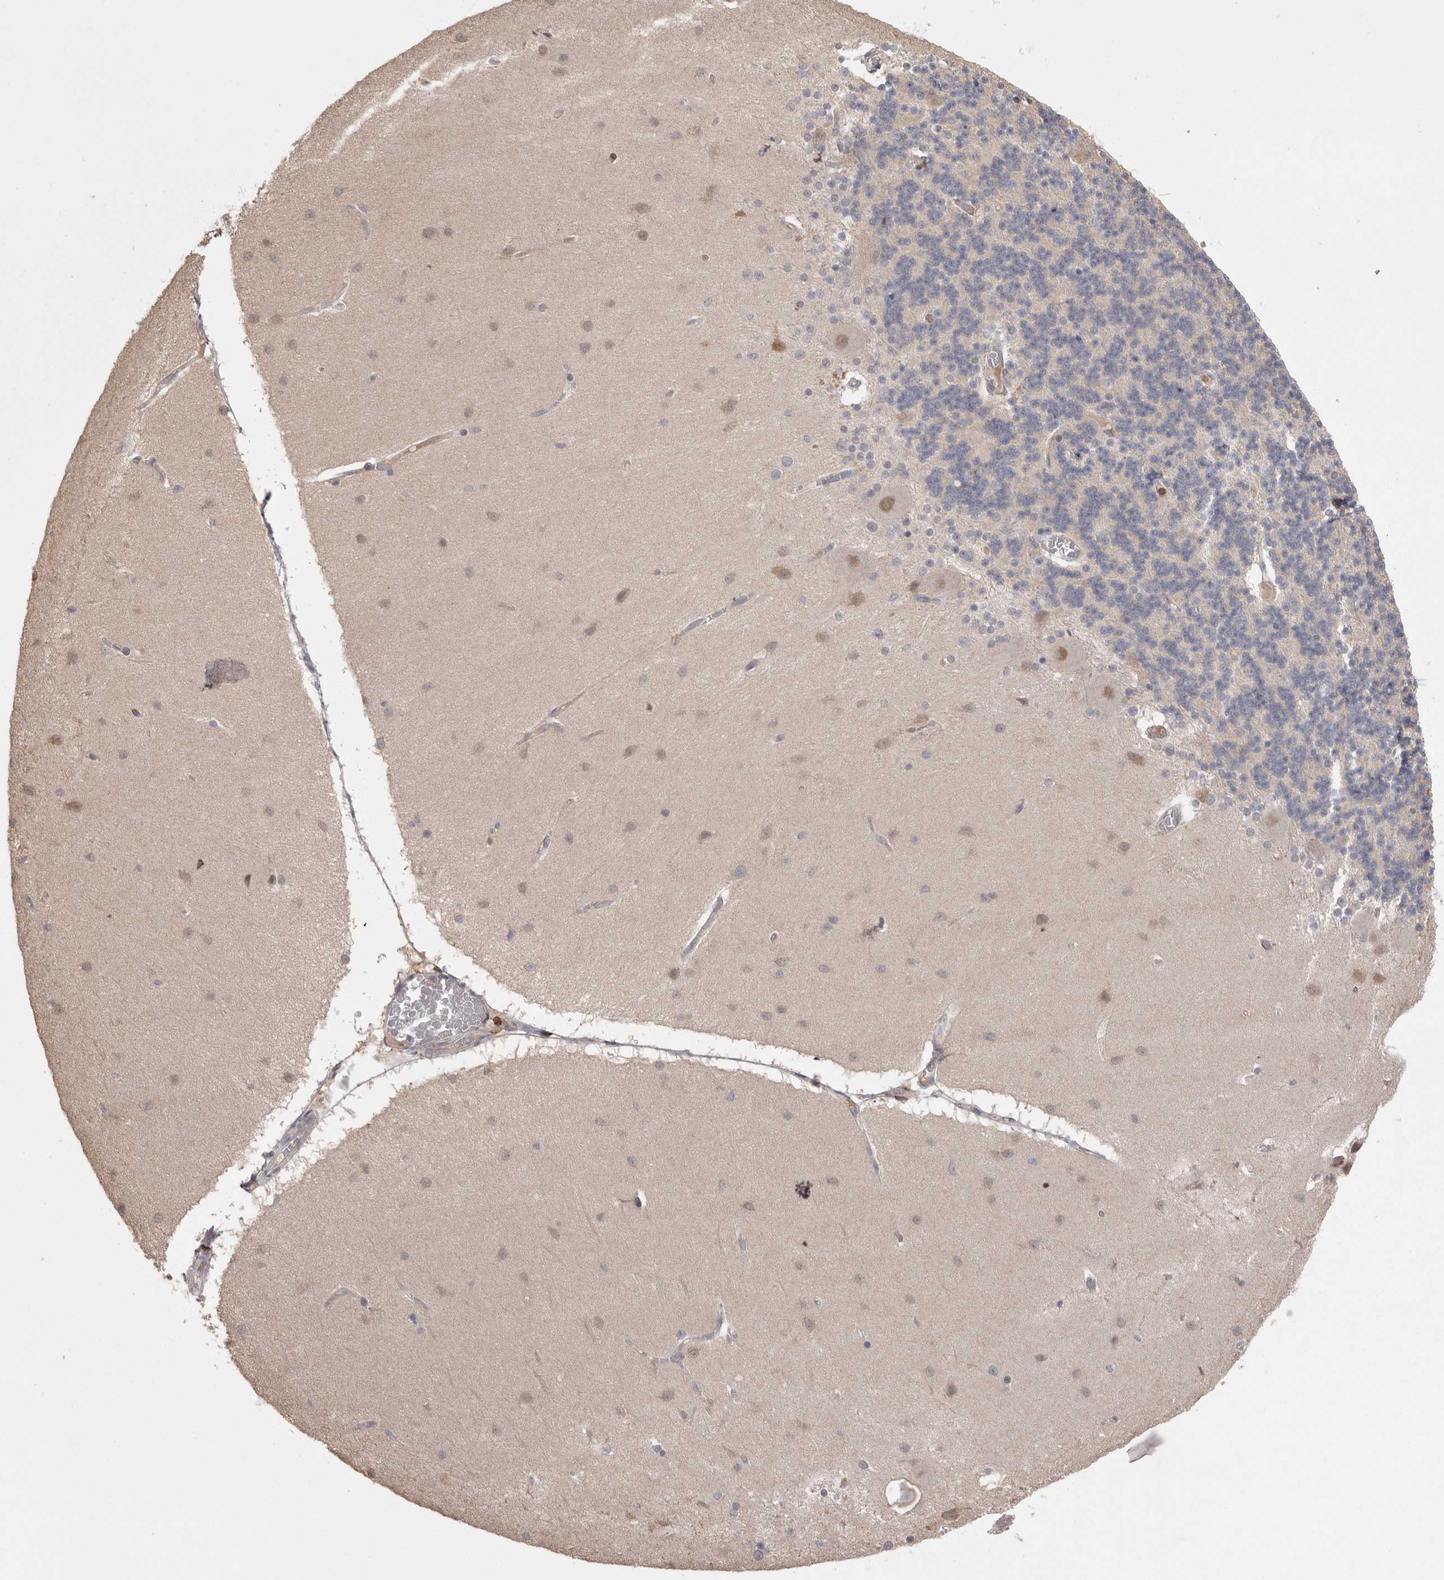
{"staining": {"intensity": "negative", "quantity": "none", "location": "none"}, "tissue": "cerebellum", "cell_type": "Cells in granular layer", "image_type": "normal", "snomed": [{"axis": "morphology", "description": "Normal tissue, NOS"}, {"axis": "topography", "description": "Cerebellum"}], "caption": "This is an immunohistochemistry (IHC) histopathology image of normal cerebellum. There is no positivity in cells in granular layer.", "gene": "SKAP1", "patient": {"sex": "female", "age": 54}}